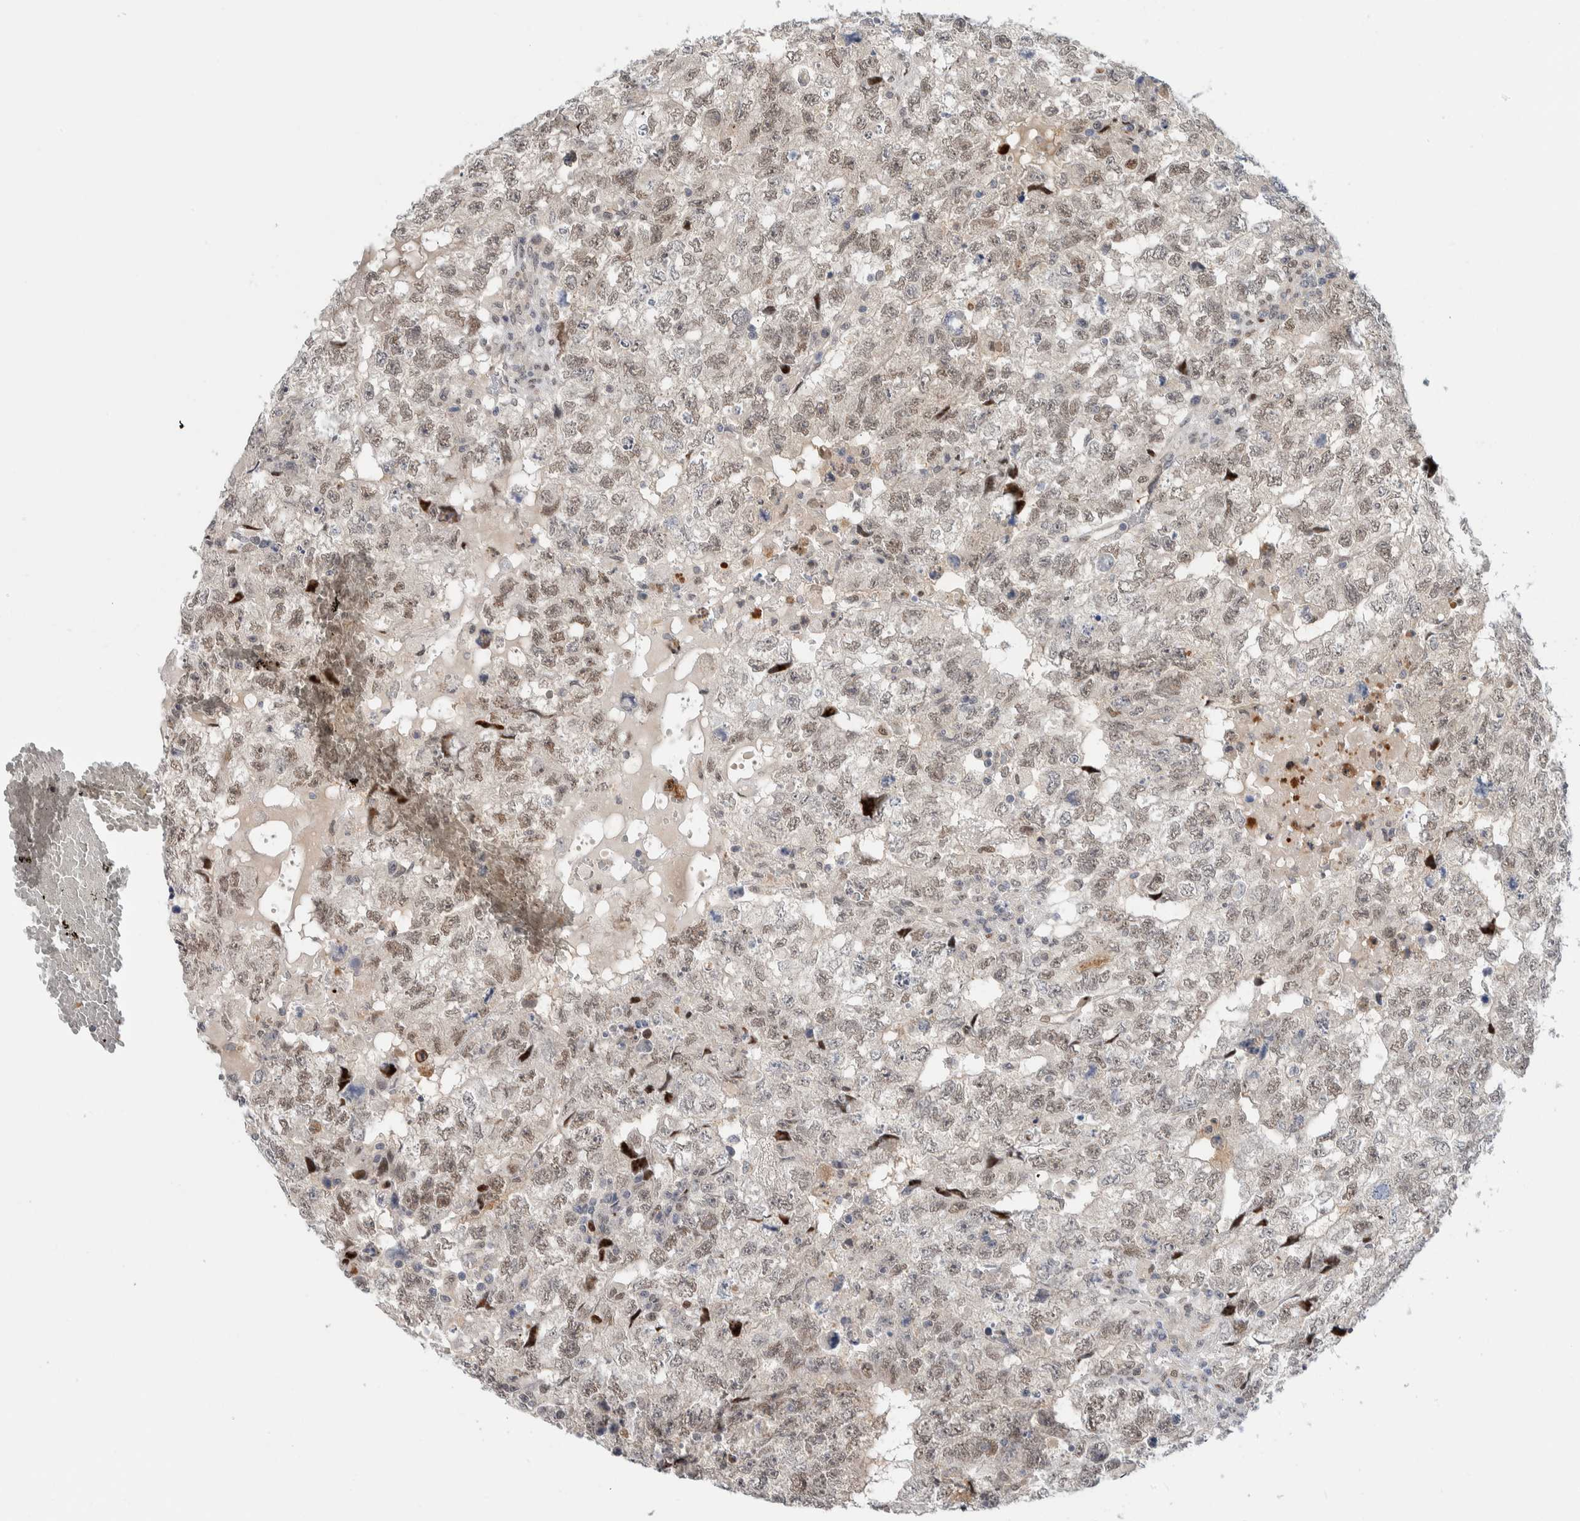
{"staining": {"intensity": "weak", "quantity": ">75%", "location": "nuclear"}, "tissue": "testis cancer", "cell_type": "Tumor cells", "image_type": "cancer", "snomed": [{"axis": "morphology", "description": "Carcinoma, Embryonal, NOS"}, {"axis": "topography", "description": "Testis"}], "caption": "Immunohistochemistry (DAB) staining of human embryonal carcinoma (testis) exhibits weak nuclear protein staining in about >75% of tumor cells.", "gene": "NCR3LG1", "patient": {"sex": "male", "age": 36}}